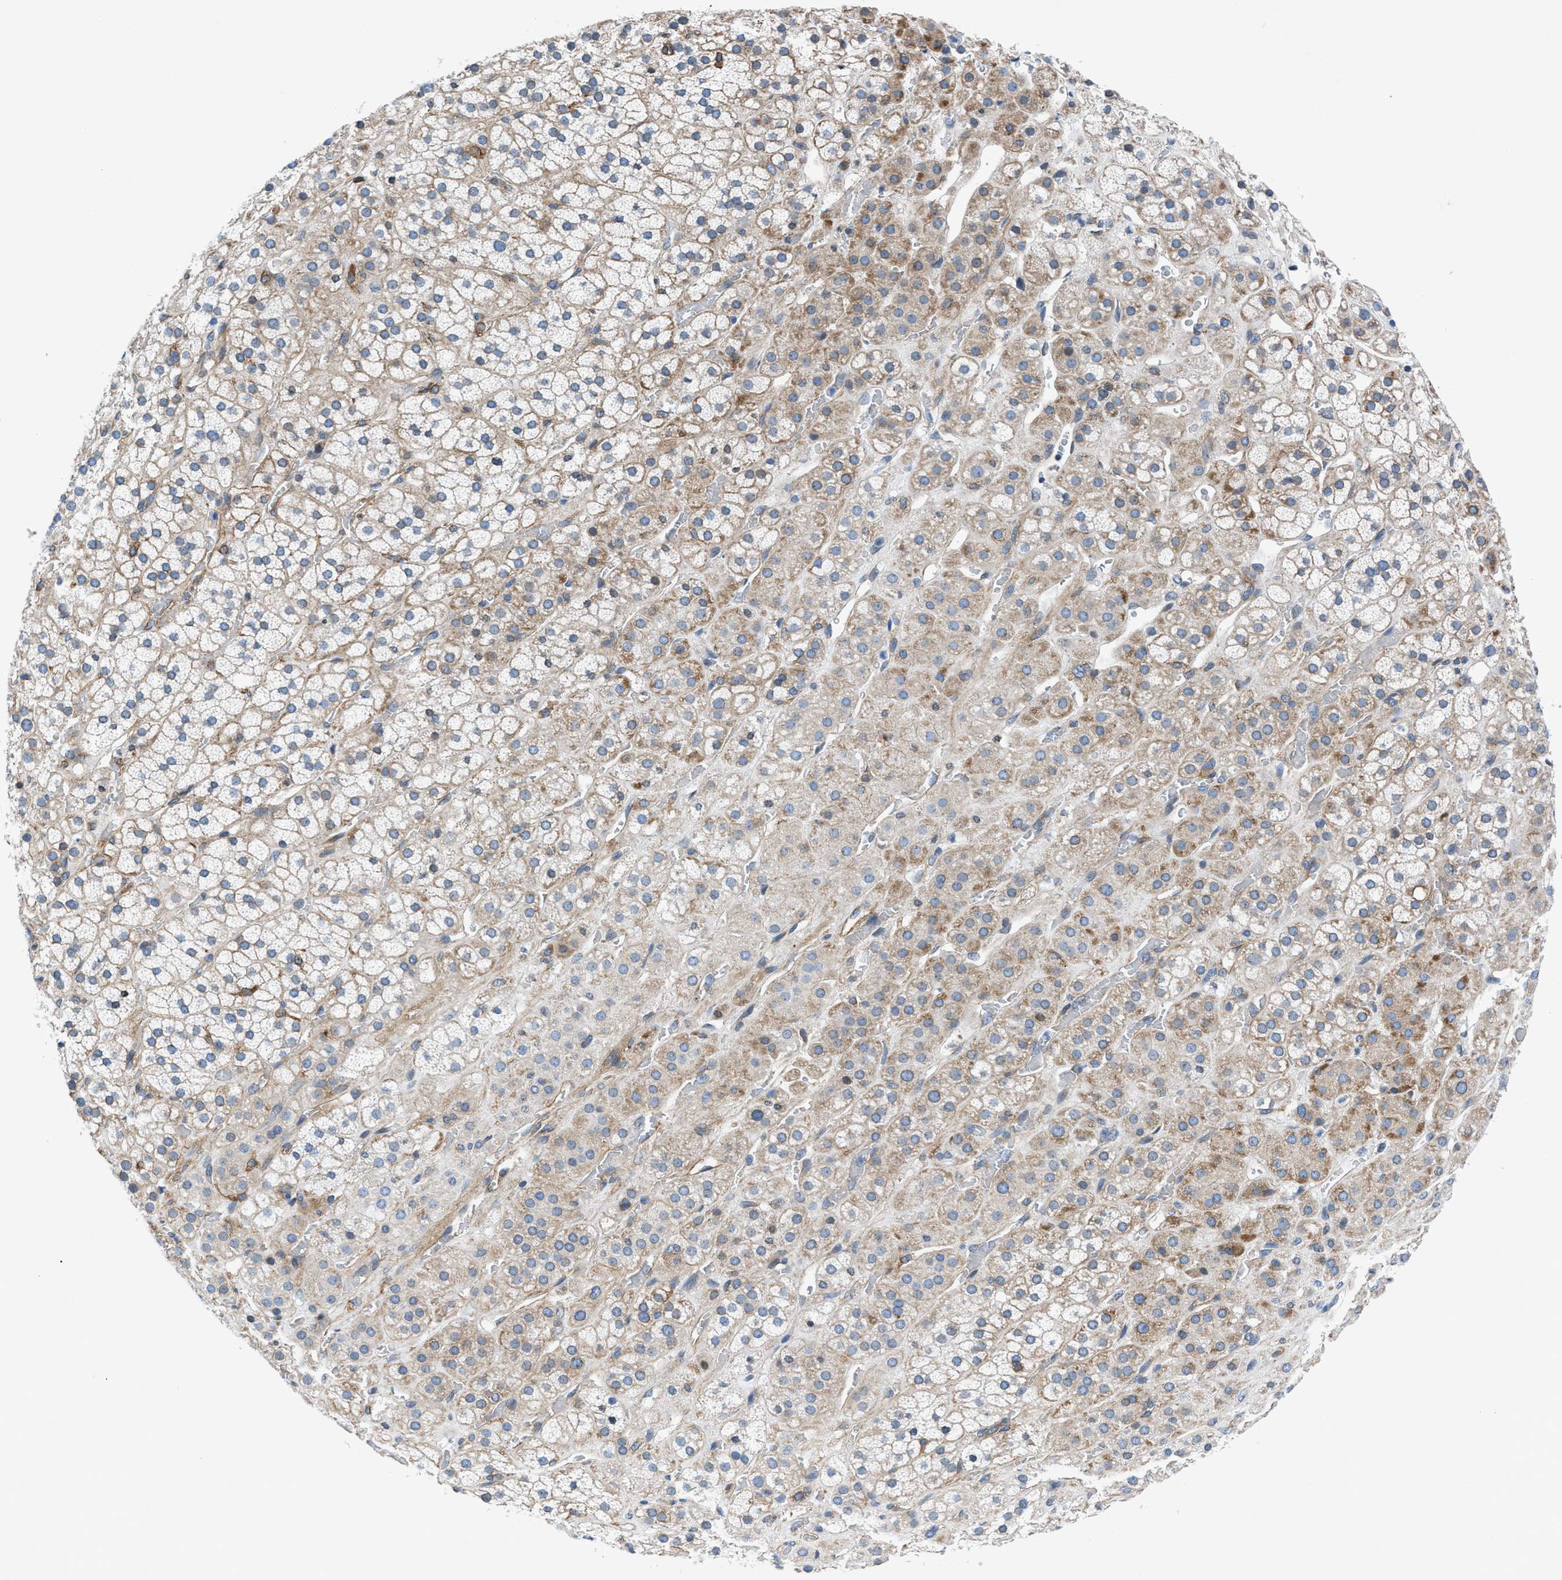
{"staining": {"intensity": "weak", "quantity": ">75%", "location": "cytoplasmic/membranous"}, "tissue": "adrenal gland", "cell_type": "Glandular cells", "image_type": "normal", "snomed": [{"axis": "morphology", "description": "Normal tissue, NOS"}, {"axis": "topography", "description": "Adrenal gland"}], "caption": "The photomicrograph shows immunohistochemical staining of normal adrenal gland. There is weak cytoplasmic/membranous expression is appreciated in approximately >75% of glandular cells.", "gene": "DMAC1", "patient": {"sex": "male", "age": 56}}